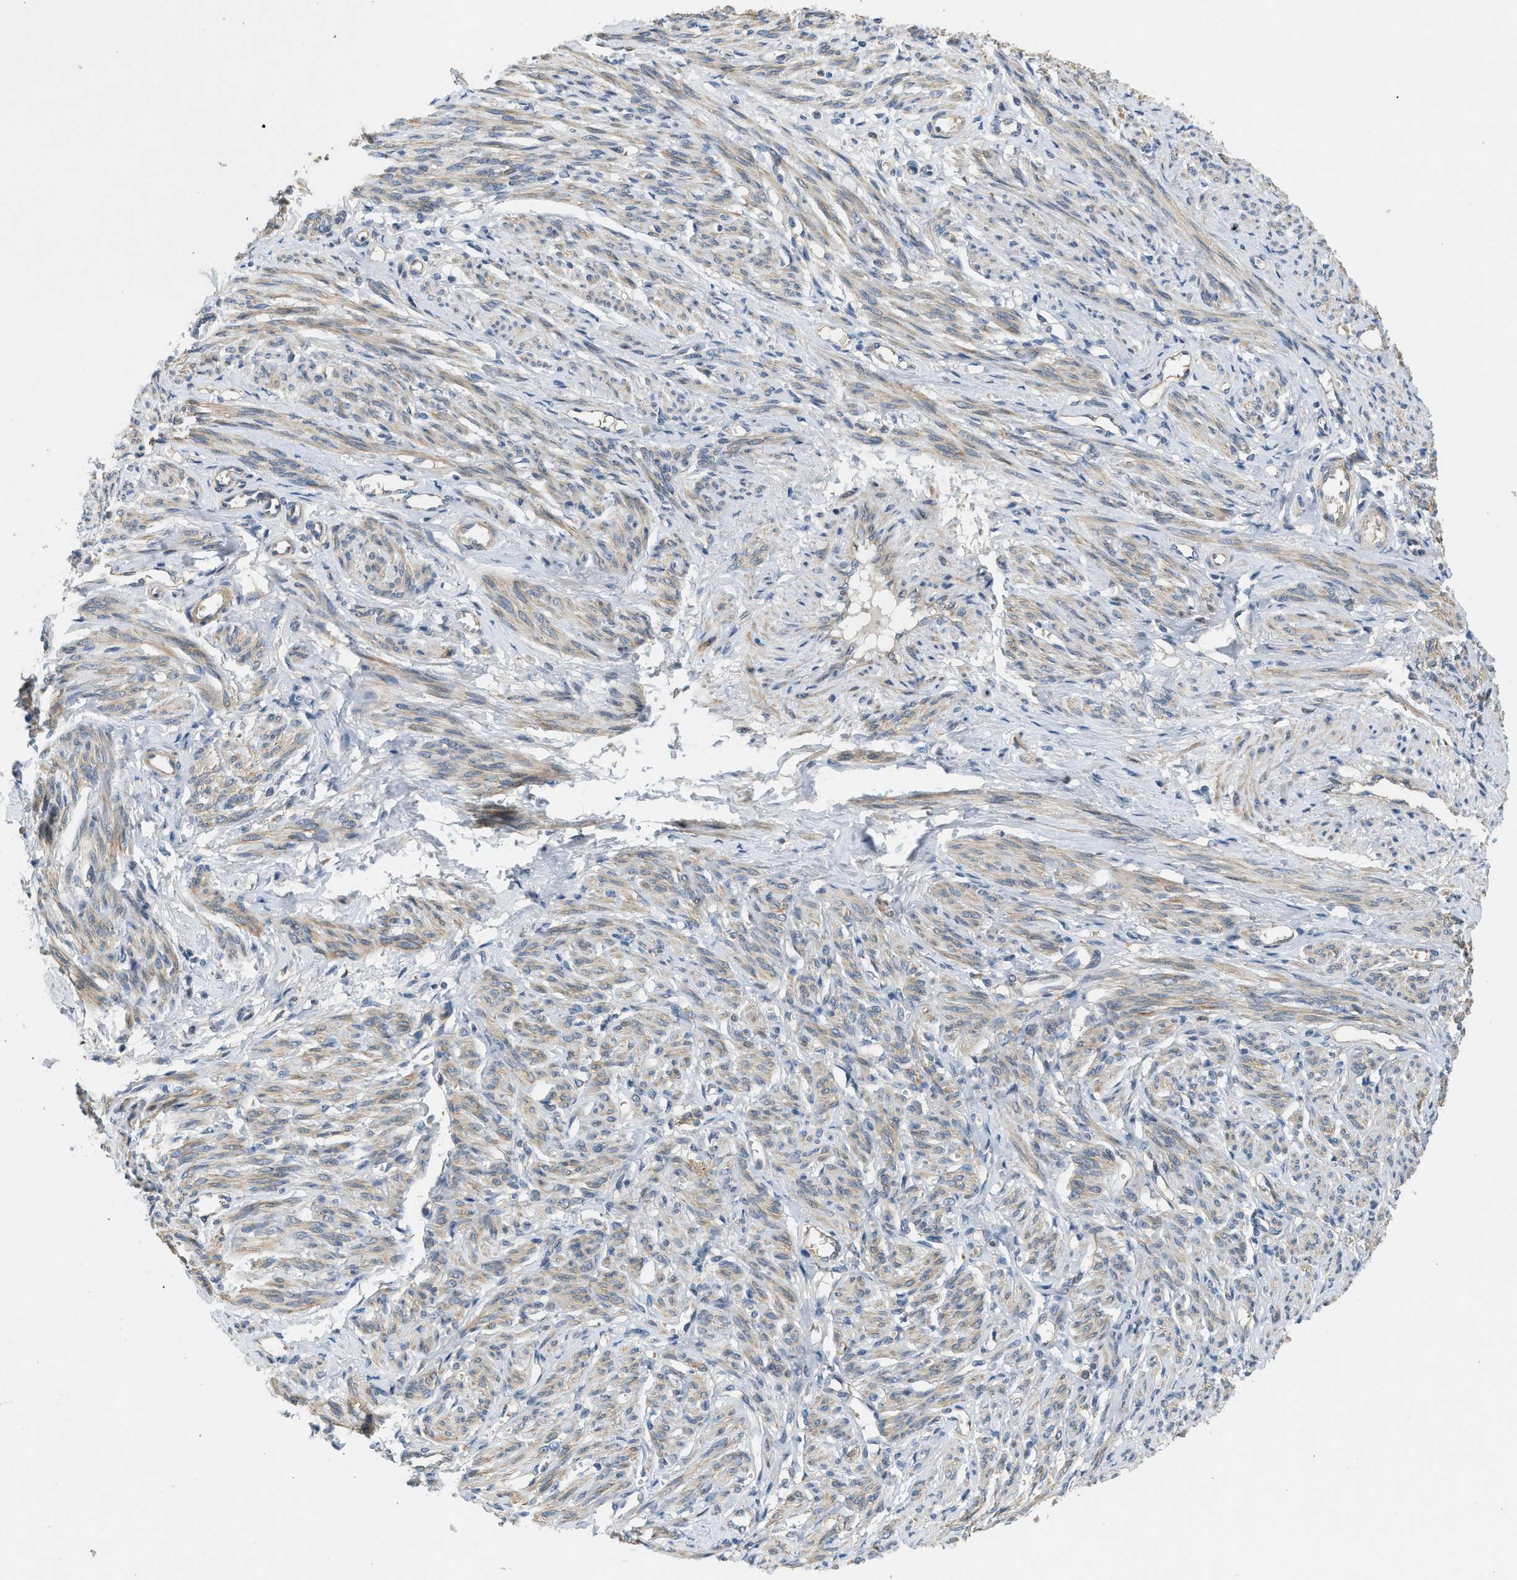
{"staining": {"intensity": "moderate", "quantity": "25%-75%", "location": "cytoplasmic/membranous"}, "tissue": "smooth muscle", "cell_type": "Smooth muscle cells", "image_type": "normal", "snomed": [{"axis": "morphology", "description": "Normal tissue, NOS"}, {"axis": "topography", "description": "Smooth muscle"}], "caption": "Smooth muscle cells reveal moderate cytoplasmic/membranous expression in about 25%-75% of cells in unremarkable smooth muscle. The staining was performed using DAB (3,3'-diaminobenzidine), with brown indicating positive protein expression. Nuclei are stained blue with hematoxylin.", "gene": "ADCY6", "patient": {"sex": "female", "age": 65}}